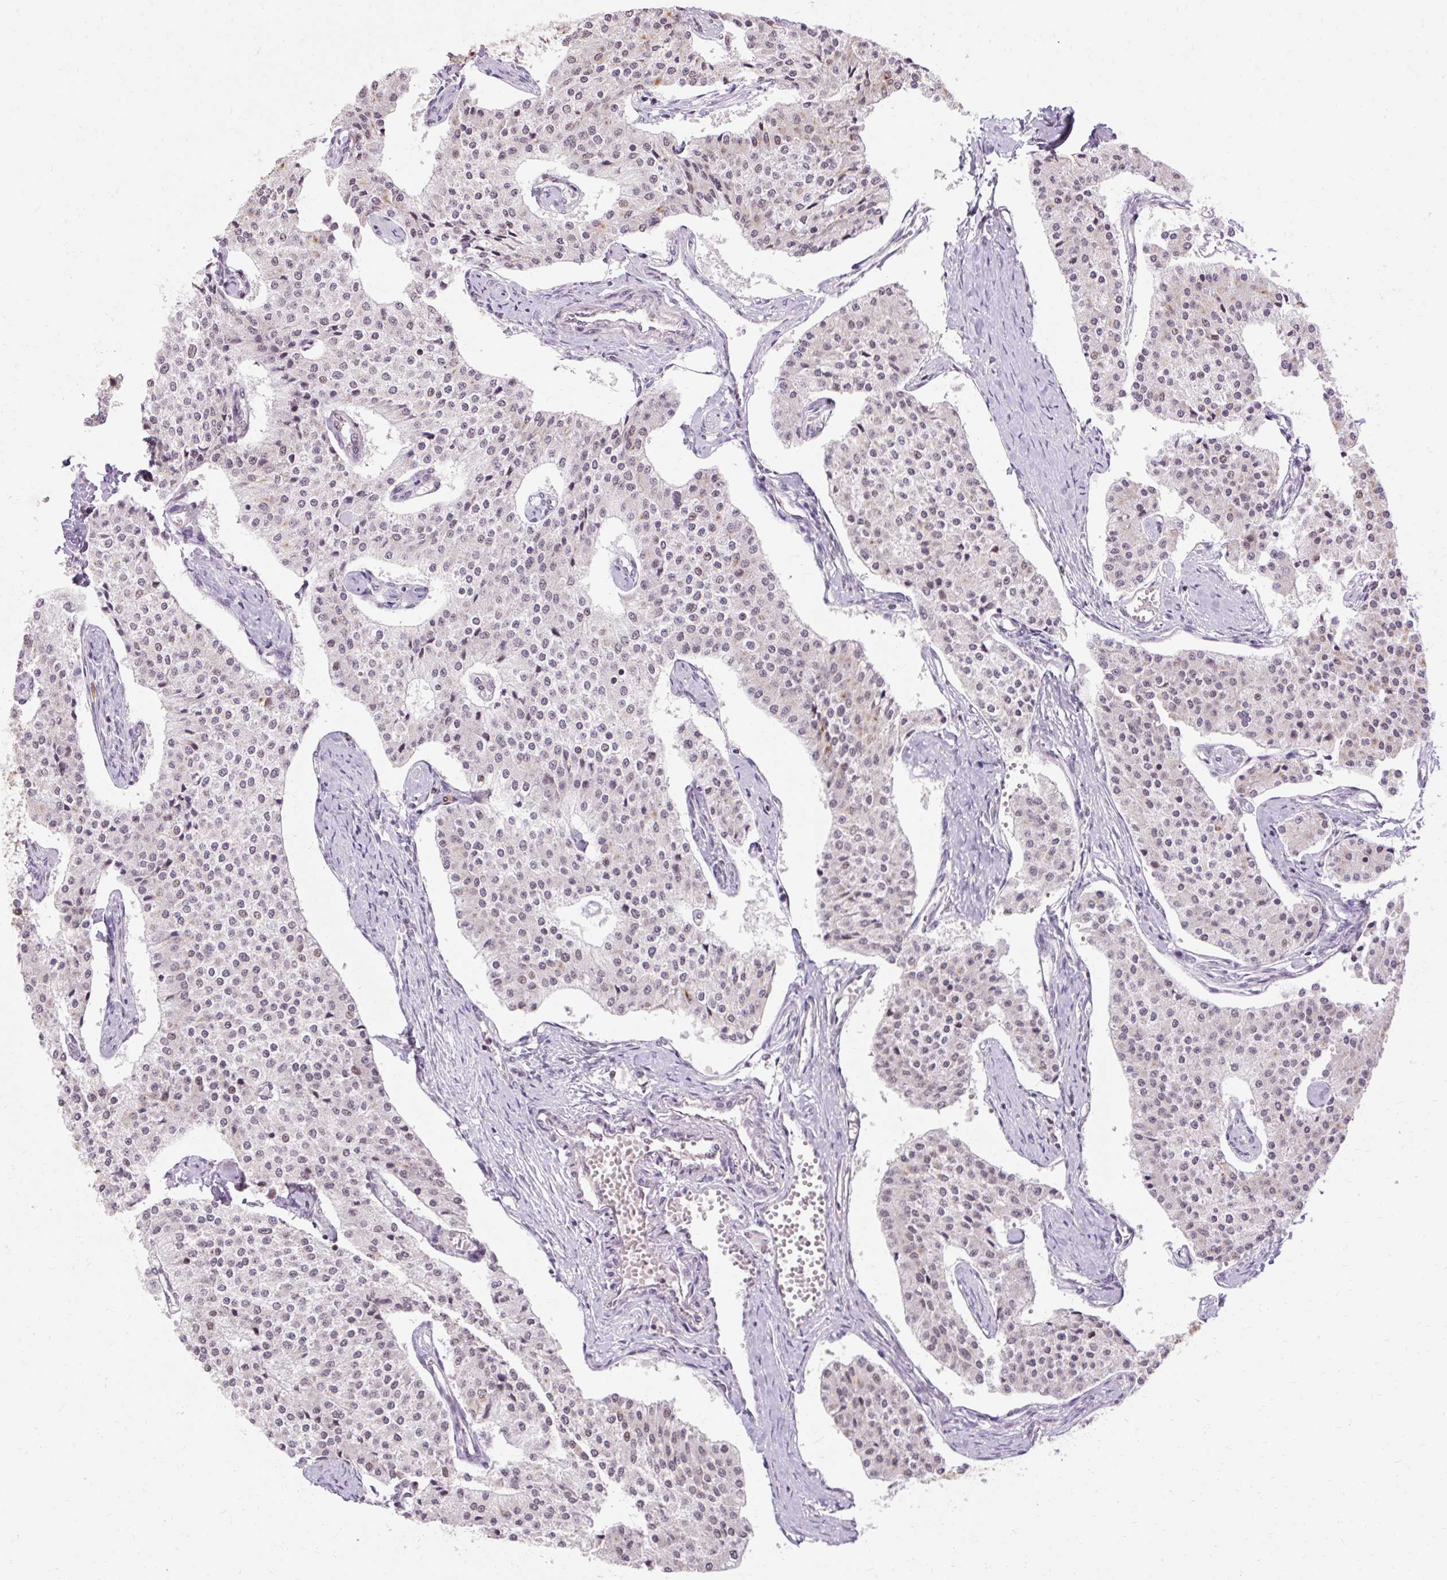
{"staining": {"intensity": "weak", "quantity": "25%-75%", "location": "nuclear"}, "tissue": "carcinoid", "cell_type": "Tumor cells", "image_type": "cancer", "snomed": [{"axis": "morphology", "description": "Carcinoid, malignant, NOS"}, {"axis": "topography", "description": "Colon"}], "caption": "Immunohistochemistry staining of carcinoid (malignant), which reveals low levels of weak nuclear staining in approximately 25%-75% of tumor cells indicating weak nuclear protein expression. The staining was performed using DAB (brown) for protein detection and nuclei were counterstained in hematoxylin (blue).", "gene": "NPIPB12", "patient": {"sex": "female", "age": 52}}